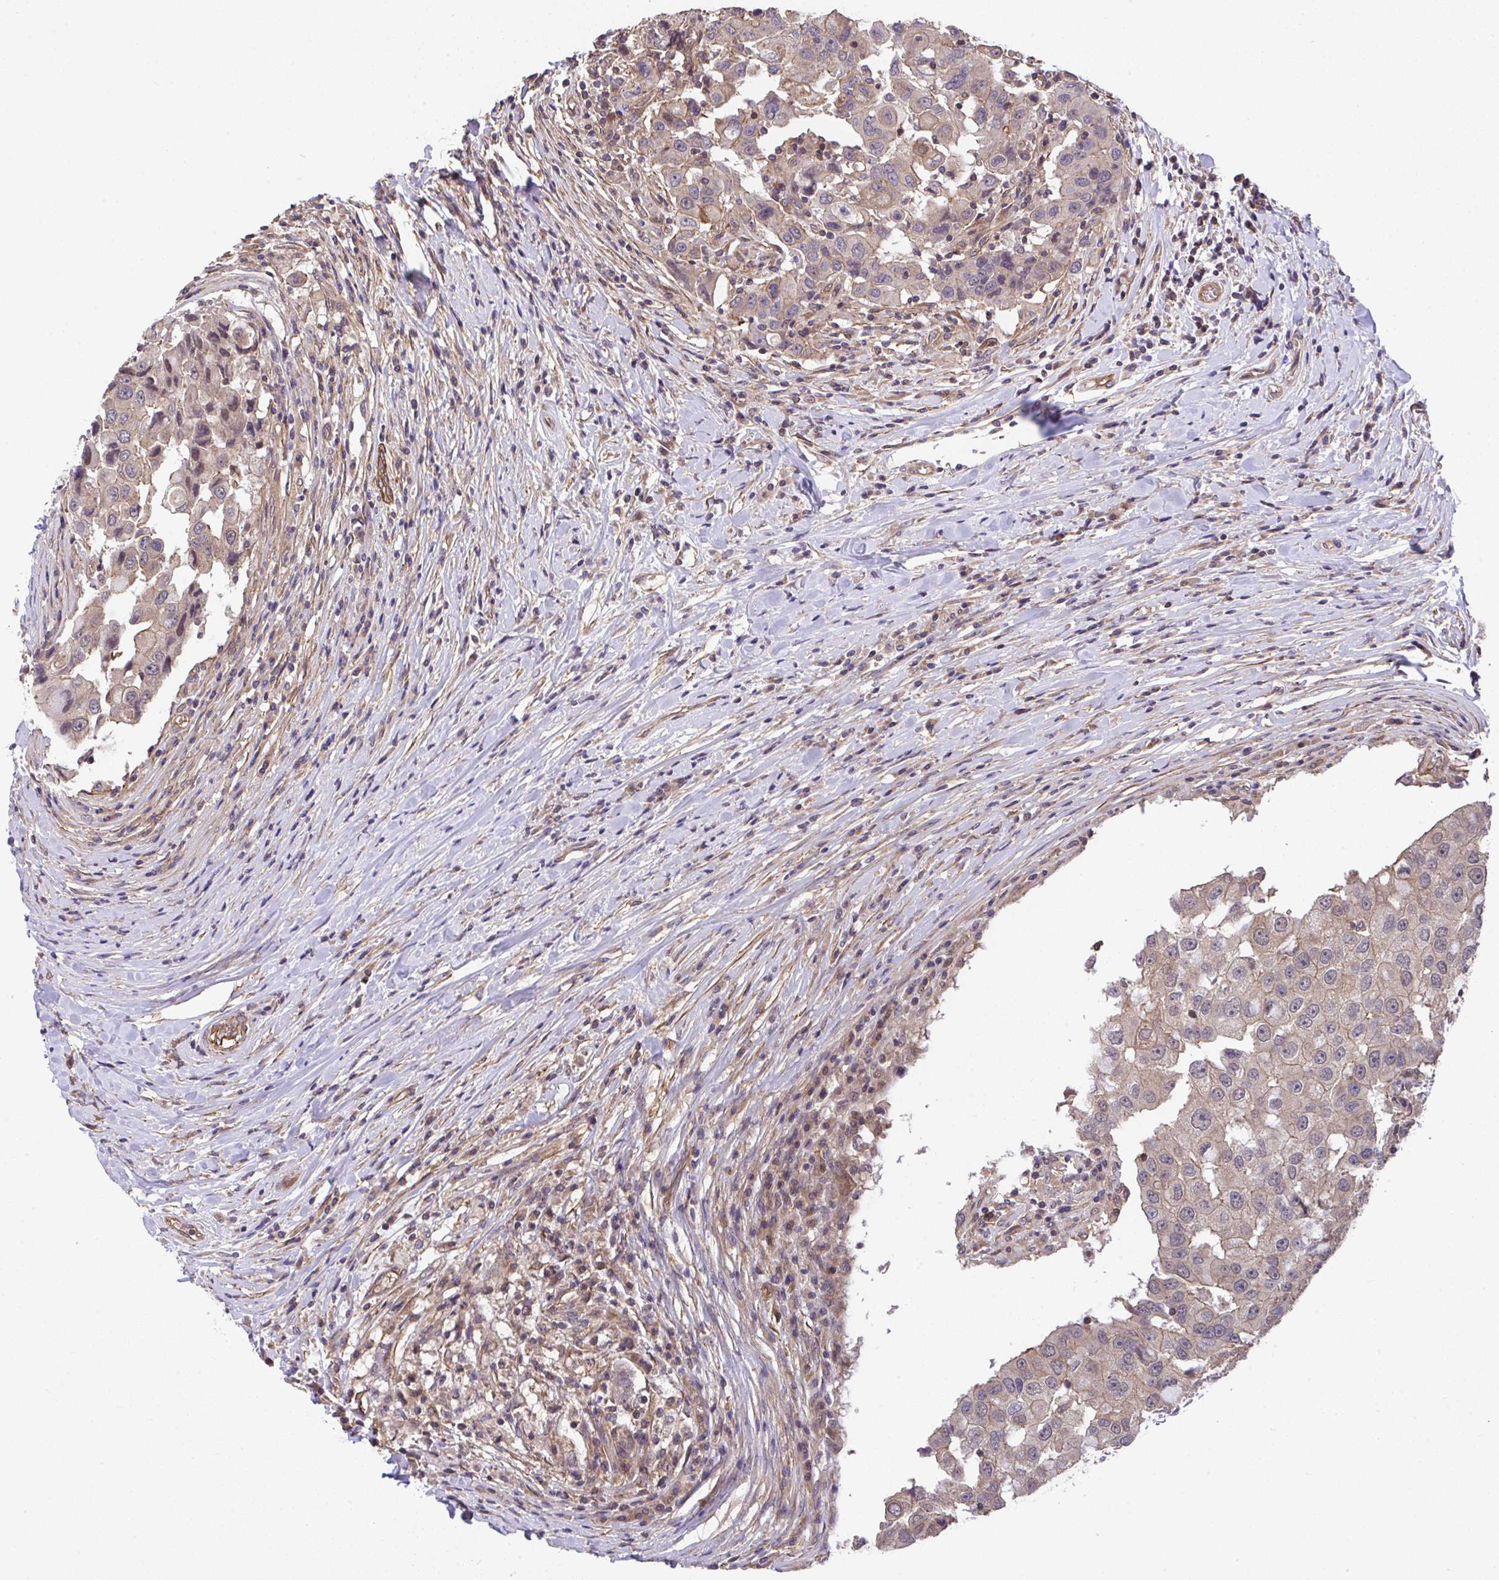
{"staining": {"intensity": "weak", "quantity": ">75%", "location": "cytoplasmic/membranous"}, "tissue": "breast cancer", "cell_type": "Tumor cells", "image_type": "cancer", "snomed": [{"axis": "morphology", "description": "Duct carcinoma"}, {"axis": "topography", "description": "Breast"}], "caption": "Breast cancer stained for a protein (brown) displays weak cytoplasmic/membranous positive expression in about >75% of tumor cells.", "gene": "ZNF696", "patient": {"sex": "female", "age": 27}}